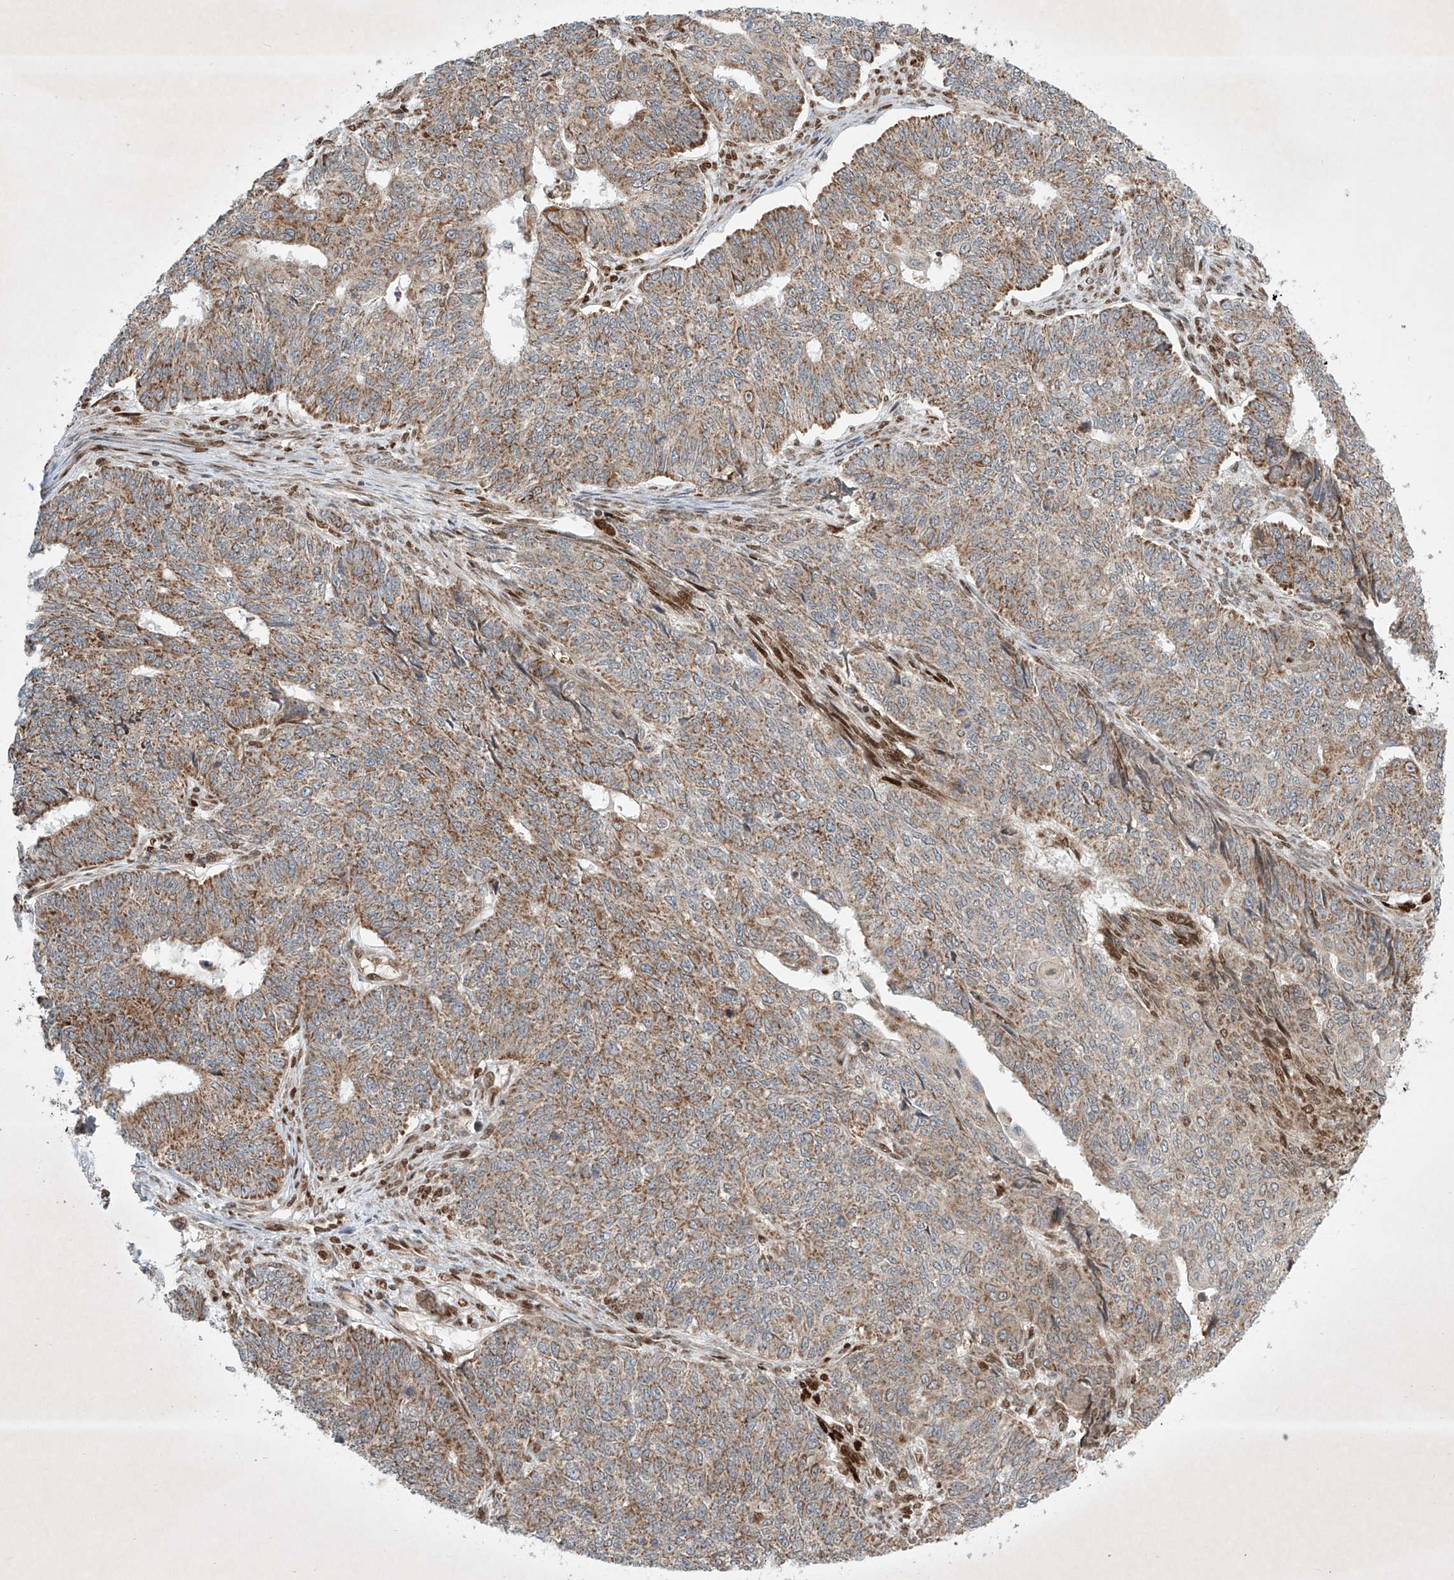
{"staining": {"intensity": "moderate", "quantity": ">75%", "location": "cytoplasmic/membranous"}, "tissue": "endometrial cancer", "cell_type": "Tumor cells", "image_type": "cancer", "snomed": [{"axis": "morphology", "description": "Adenocarcinoma, NOS"}, {"axis": "topography", "description": "Endometrium"}], "caption": "Immunohistochemical staining of human endometrial cancer exhibits medium levels of moderate cytoplasmic/membranous protein expression in approximately >75% of tumor cells. (IHC, brightfield microscopy, high magnification).", "gene": "EPG5", "patient": {"sex": "female", "age": 32}}